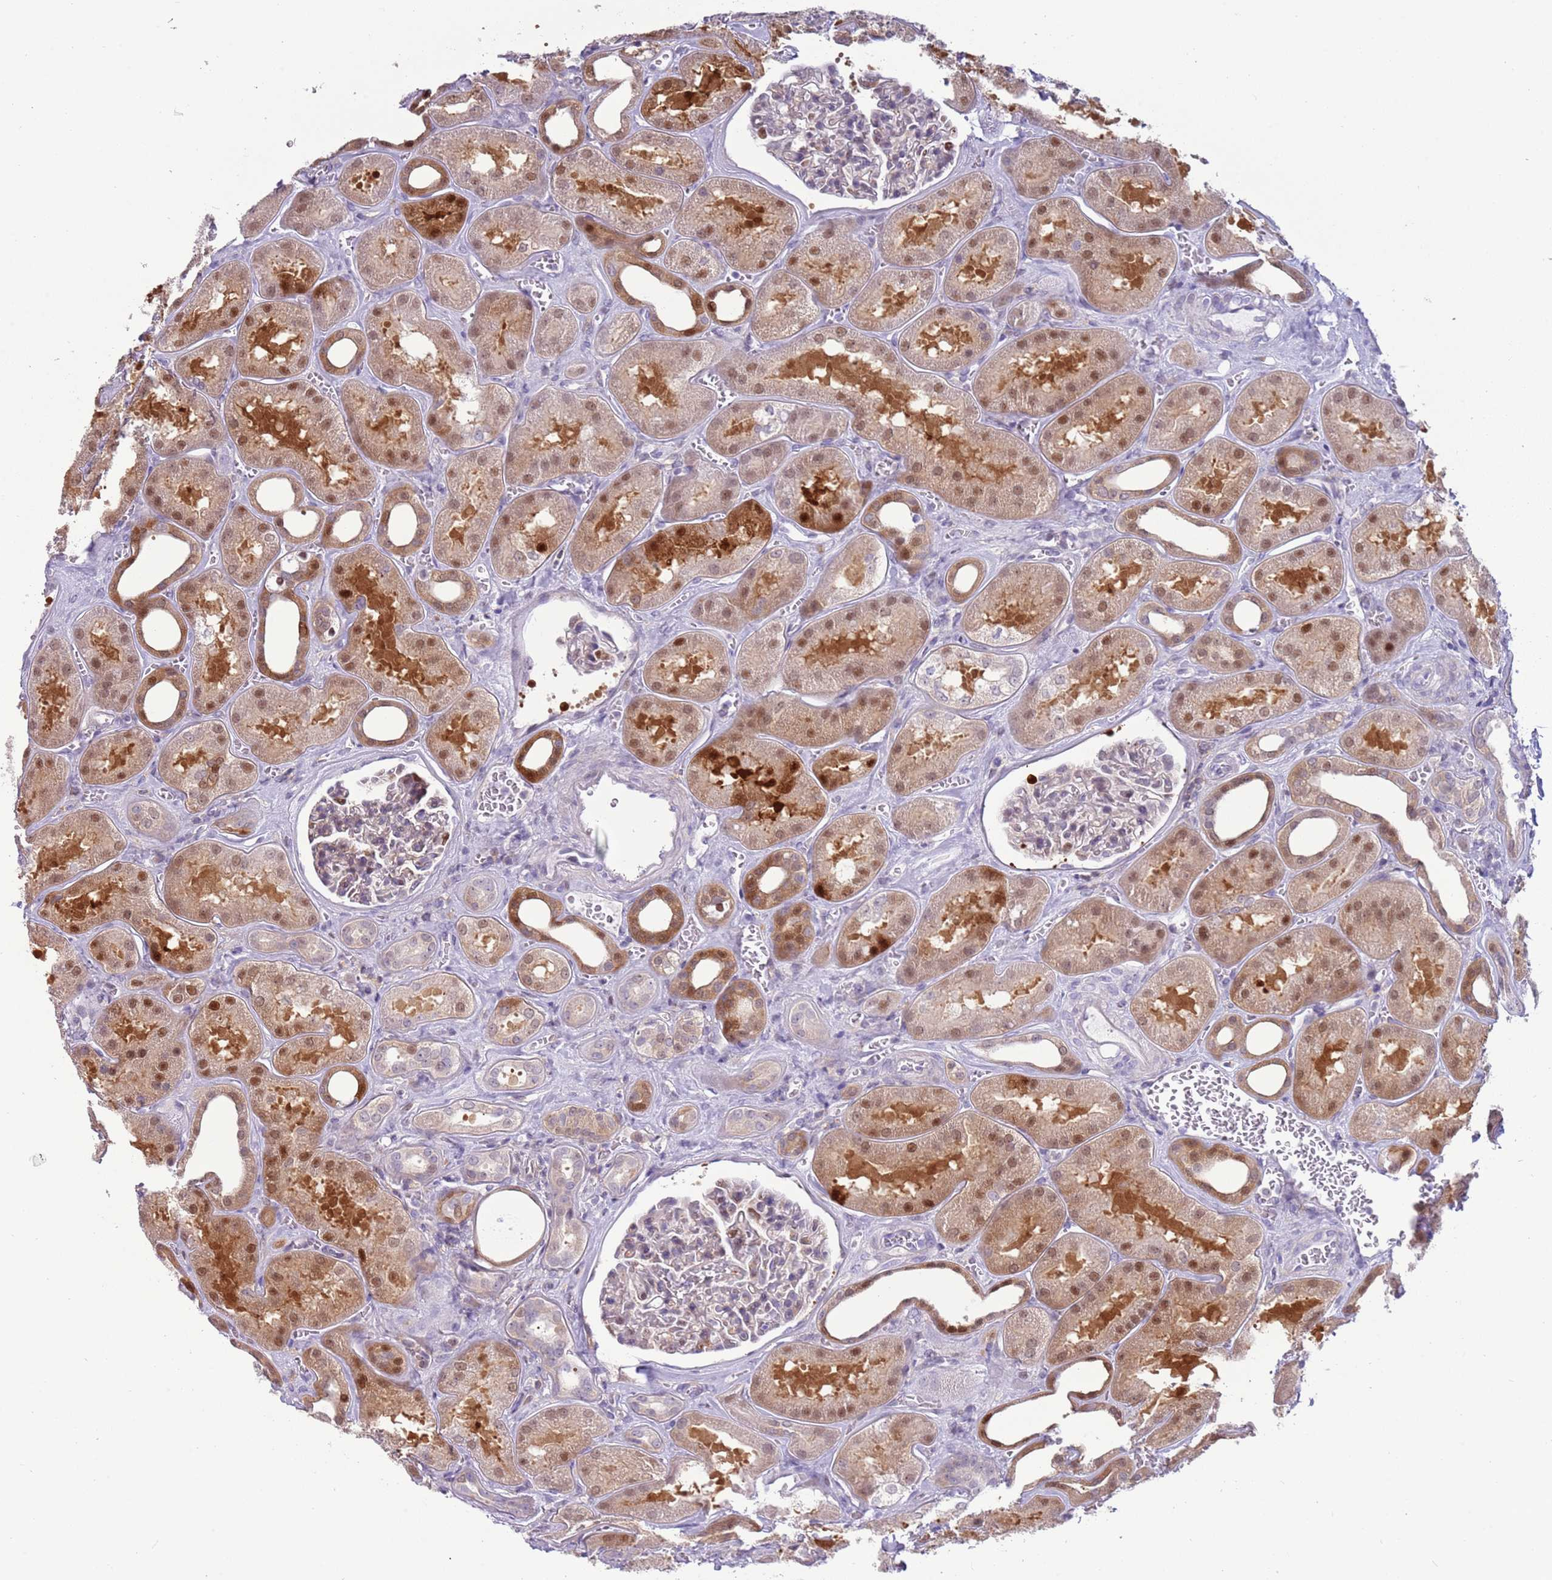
{"staining": {"intensity": "weak", "quantity": "<25%", "location": "cytoplasmic/membranous"}, "tissue": "kidney", "cell_type": "Cells in glomeruli", "image_type": "normal", "snomed": [{"axis": "morphology", "description": "Normal tissue, NOS"}, {"axis": "morphology", "description": "Adenocarcinoma, NOS"}, {"axis": "topography", "description": "Kidney"}], "caption": "The photomicrograph exhibits no staining of cells in glomeruli in benign kidney. The staining is performed using DAB brown chromogen with nuclei counter-stained in using hematoxylin.", "gene": "NBPF4", "patient": {"sex": "female", "age": 68}}